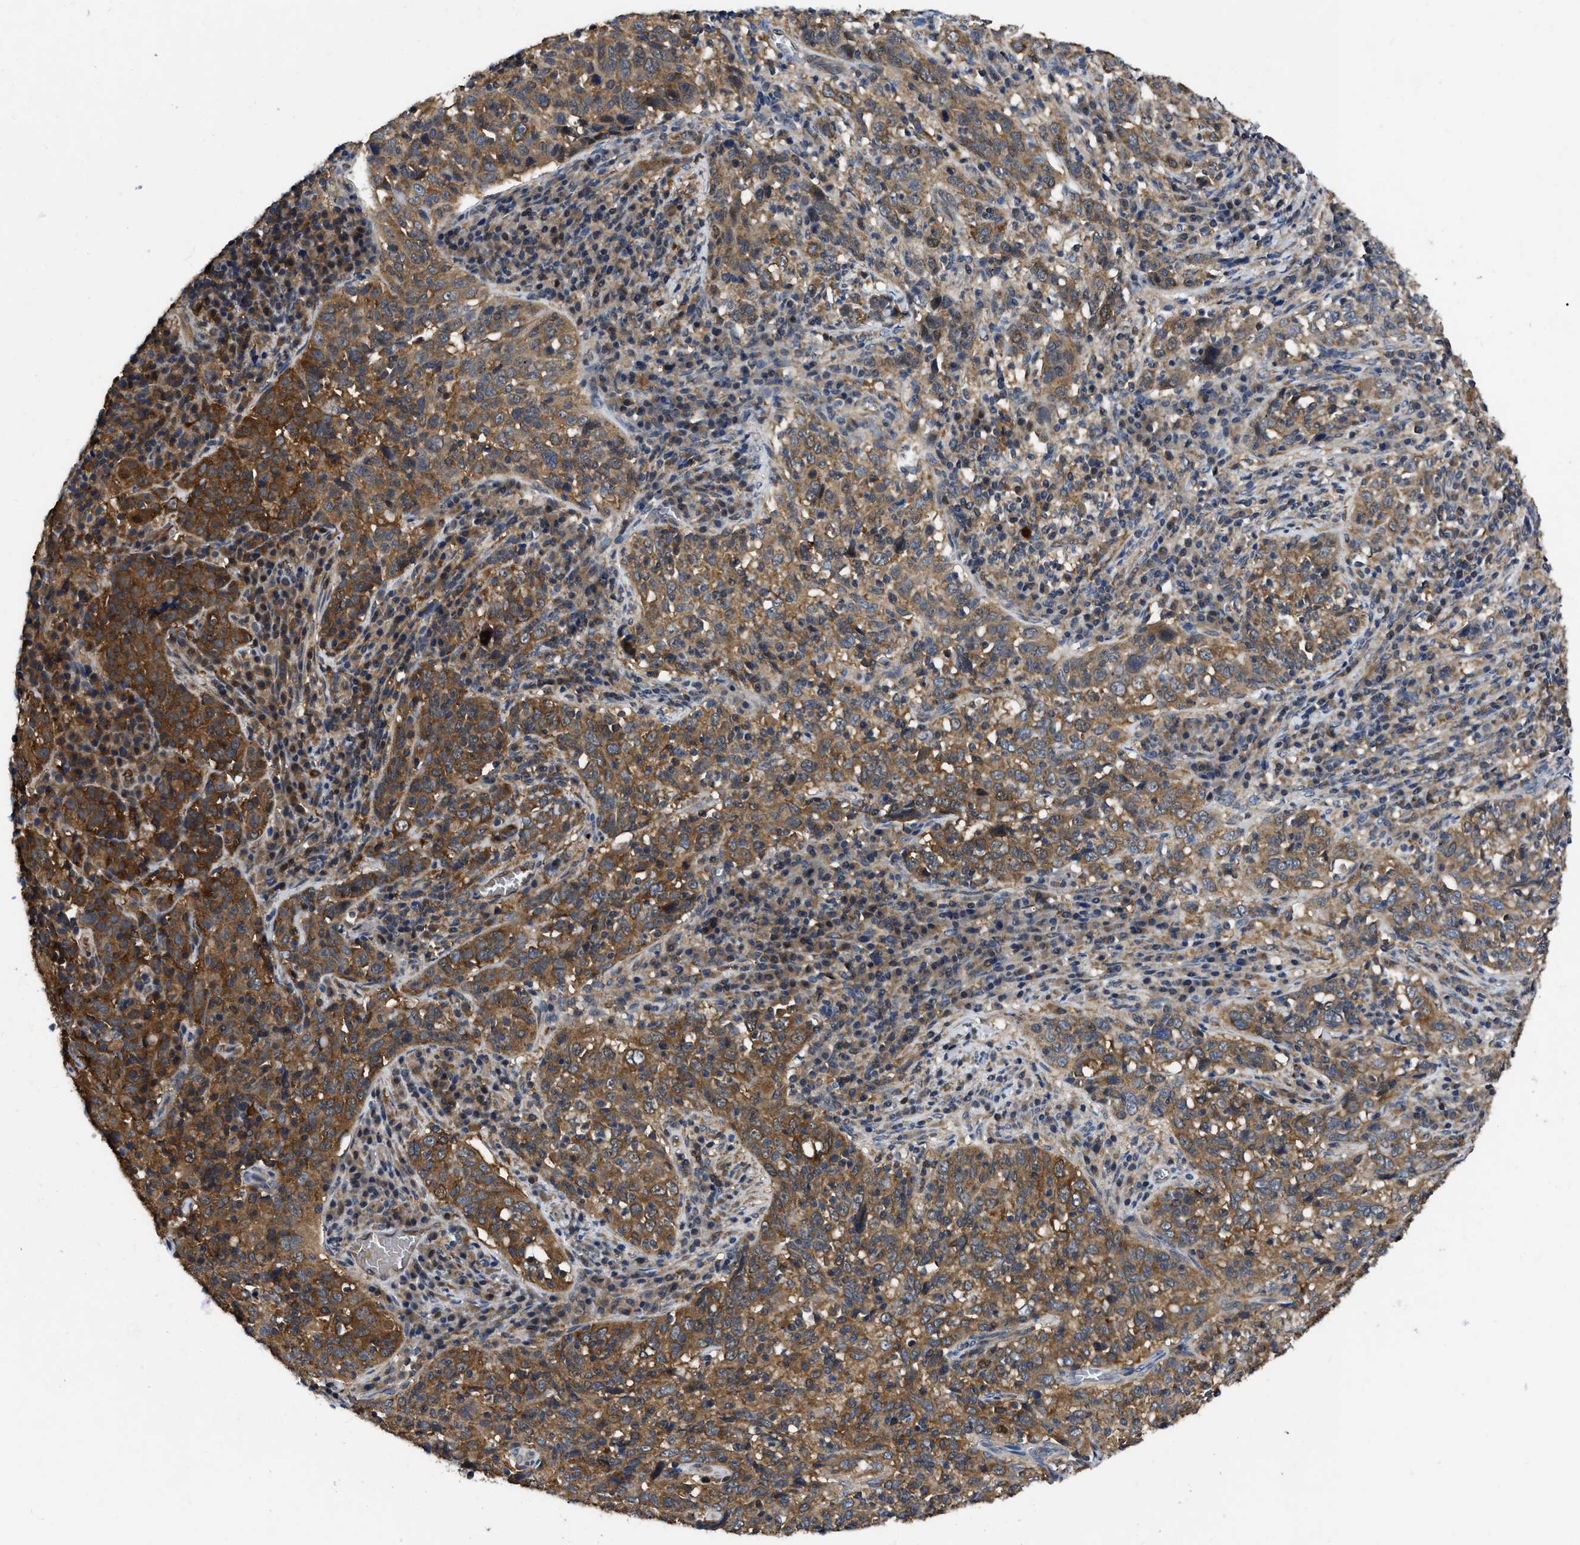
{"staining": {"intensity": "strong", "quantity": ">75%", "location": "cytoplasmic/membranous"}, "tissue": "cervical cancer", "cell_type": "Tumor cells", "image_type": "cancer", "snomed": [{"axis": "morphology", "description": "Squamous cell carcinoma, NOS"}, {"axis": "topography", "description": "Cervix"}], "caption": "Cervical cancer stained with IHC exhibits strong cytoplasmic/membranous staining in about >75% of tumor cells. (DAB (3,3'-diaminobenzidine) = brown stain, brightfield microscopy at high magnification).", "gene": "GET4", "patient": {"sex": "female", "age": 46}}